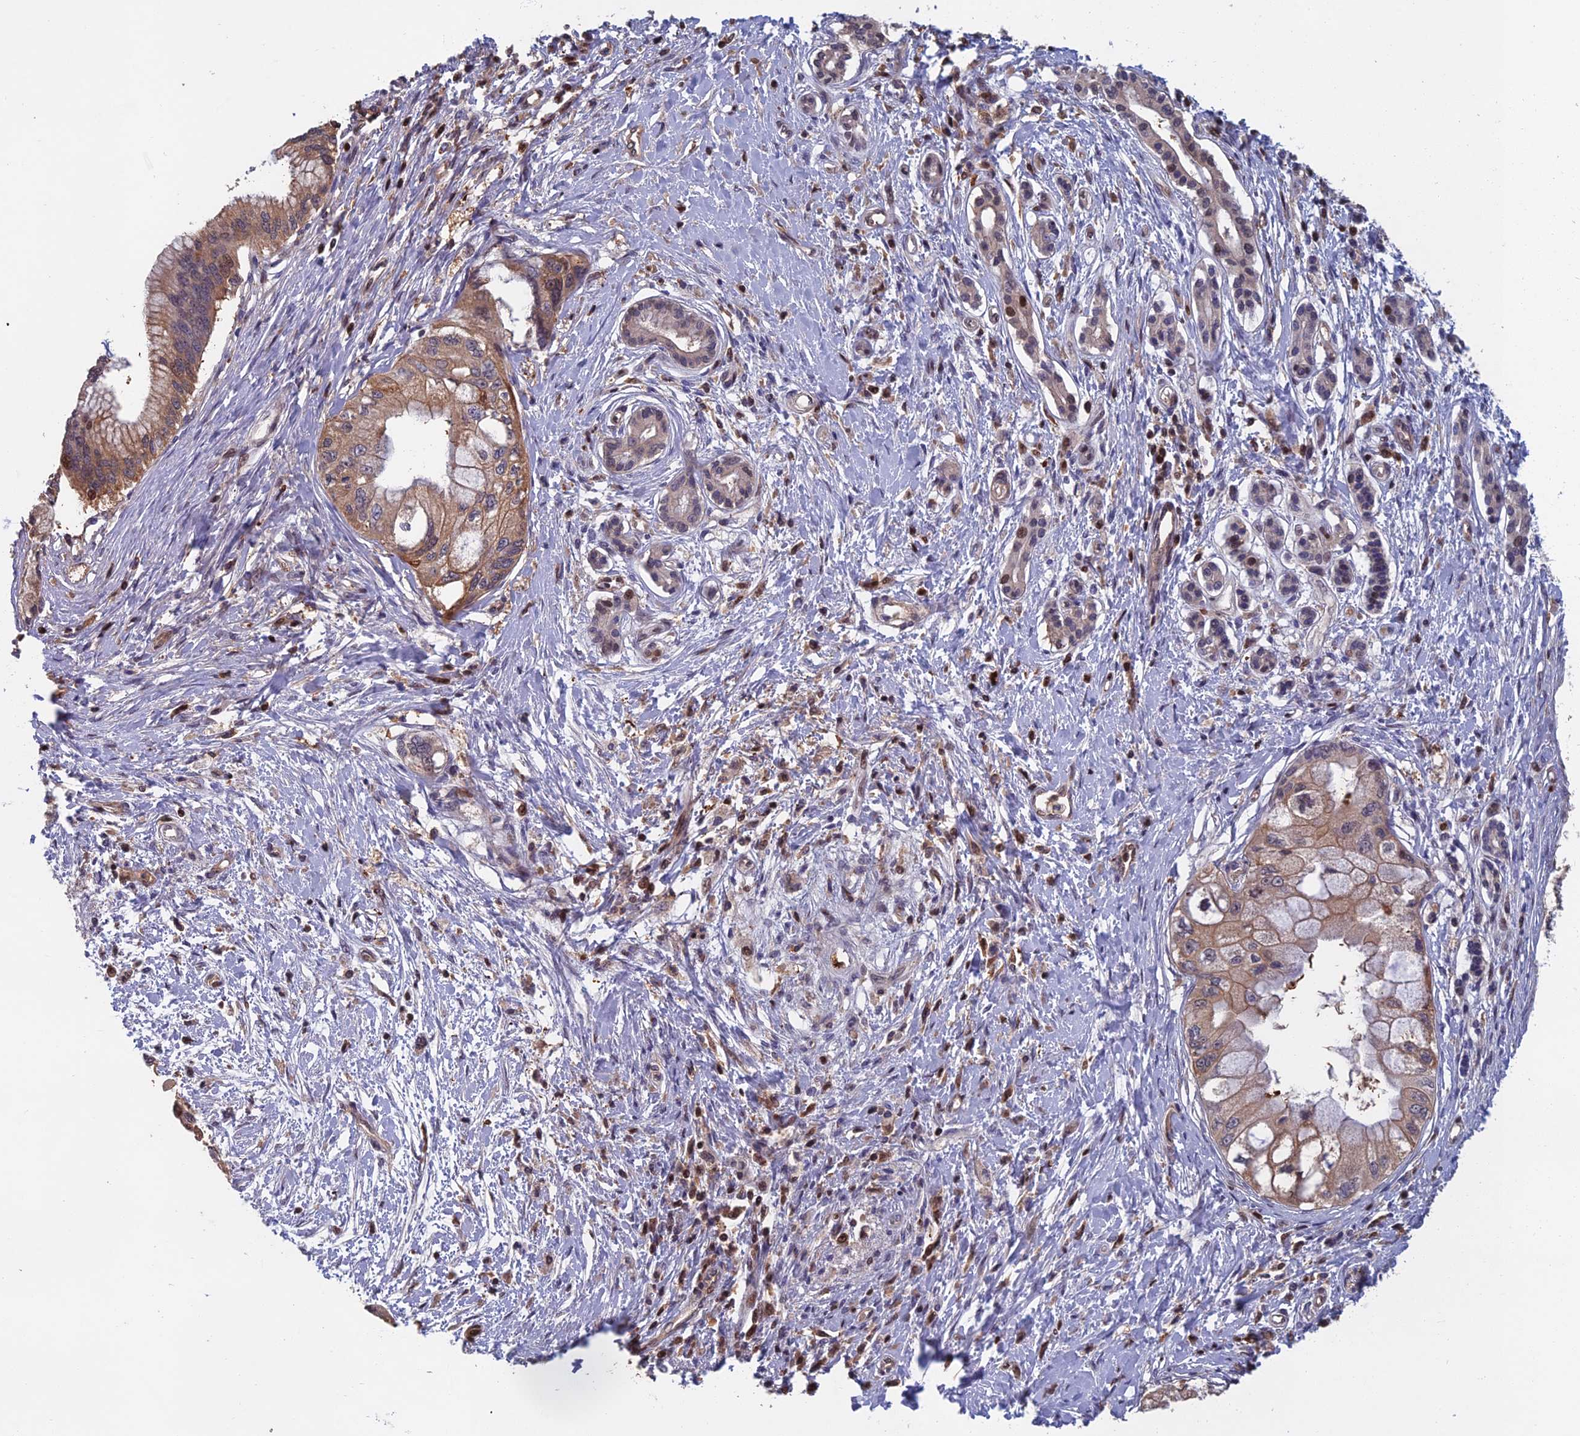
{"staining": {"intensity": "moderate", "quantity": ">75%", "location": "cytoplasmic/membranous"}, "tissue": "pancreatic cancer", "cell_type": "Tumor cells", "image_type": "cancer", "snomed": [{"axis": "morphology", "description": "Adenocarcinoma, NOS"}, {"axis": "topography", "description": "Pancreas"}], "caption": "DAB (3,3'-diaminobenzidine) immunohistochemical staining of human adenocarcinoma (pancreatic) reveals moderate cytoplasmic/membranous protein positivity in approximately >75% of tumor cells. (brown staining indicates protein expression, while blue staining denotes nuclei).", "gene": "C15orf62", "patient": {"sex": "male", "age": 46}}